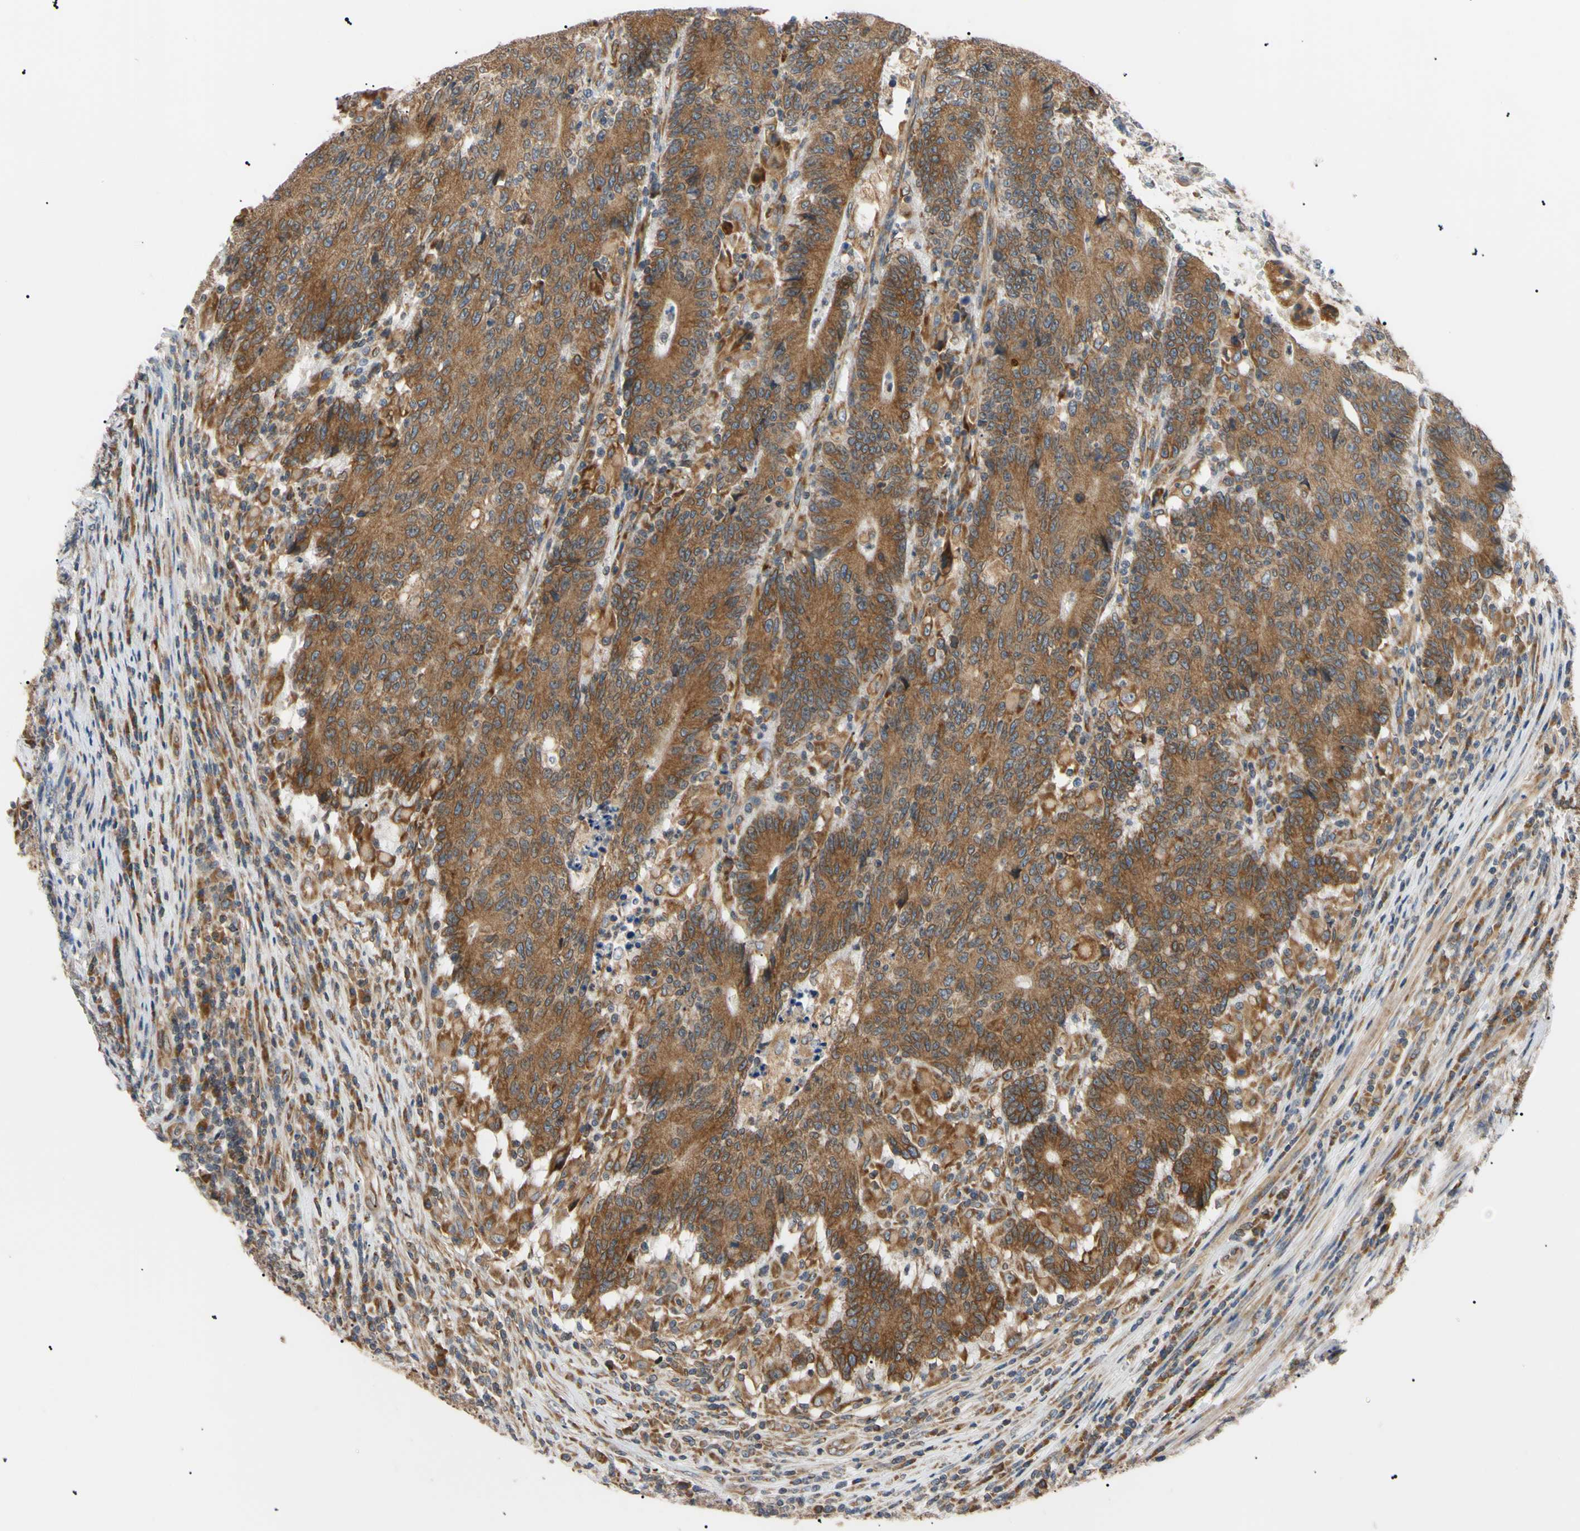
{"staining": {"intensity": "moderate", "quantity": ">75%", "location": "cytoplasmic/membranous"}, "tissue": "colorectal cancer", "cell_type": "Tumor cells", "image_type": "cancer", "snomed": [{"axis": "morphology", "description": "Normal tissue, NOS"}, {"axis": "morphology", "description": "Adenocarcinoma, NOS"}, {"axis": "topography", "description": "Colon"}], "caption": "Moderate cytoplasmic/membranous positivity is identified in about >75% of tumor cells in colorectal adenocarcinoma.", "gene": "VAPA", "patient": {"sex": "female", "age": 75}}